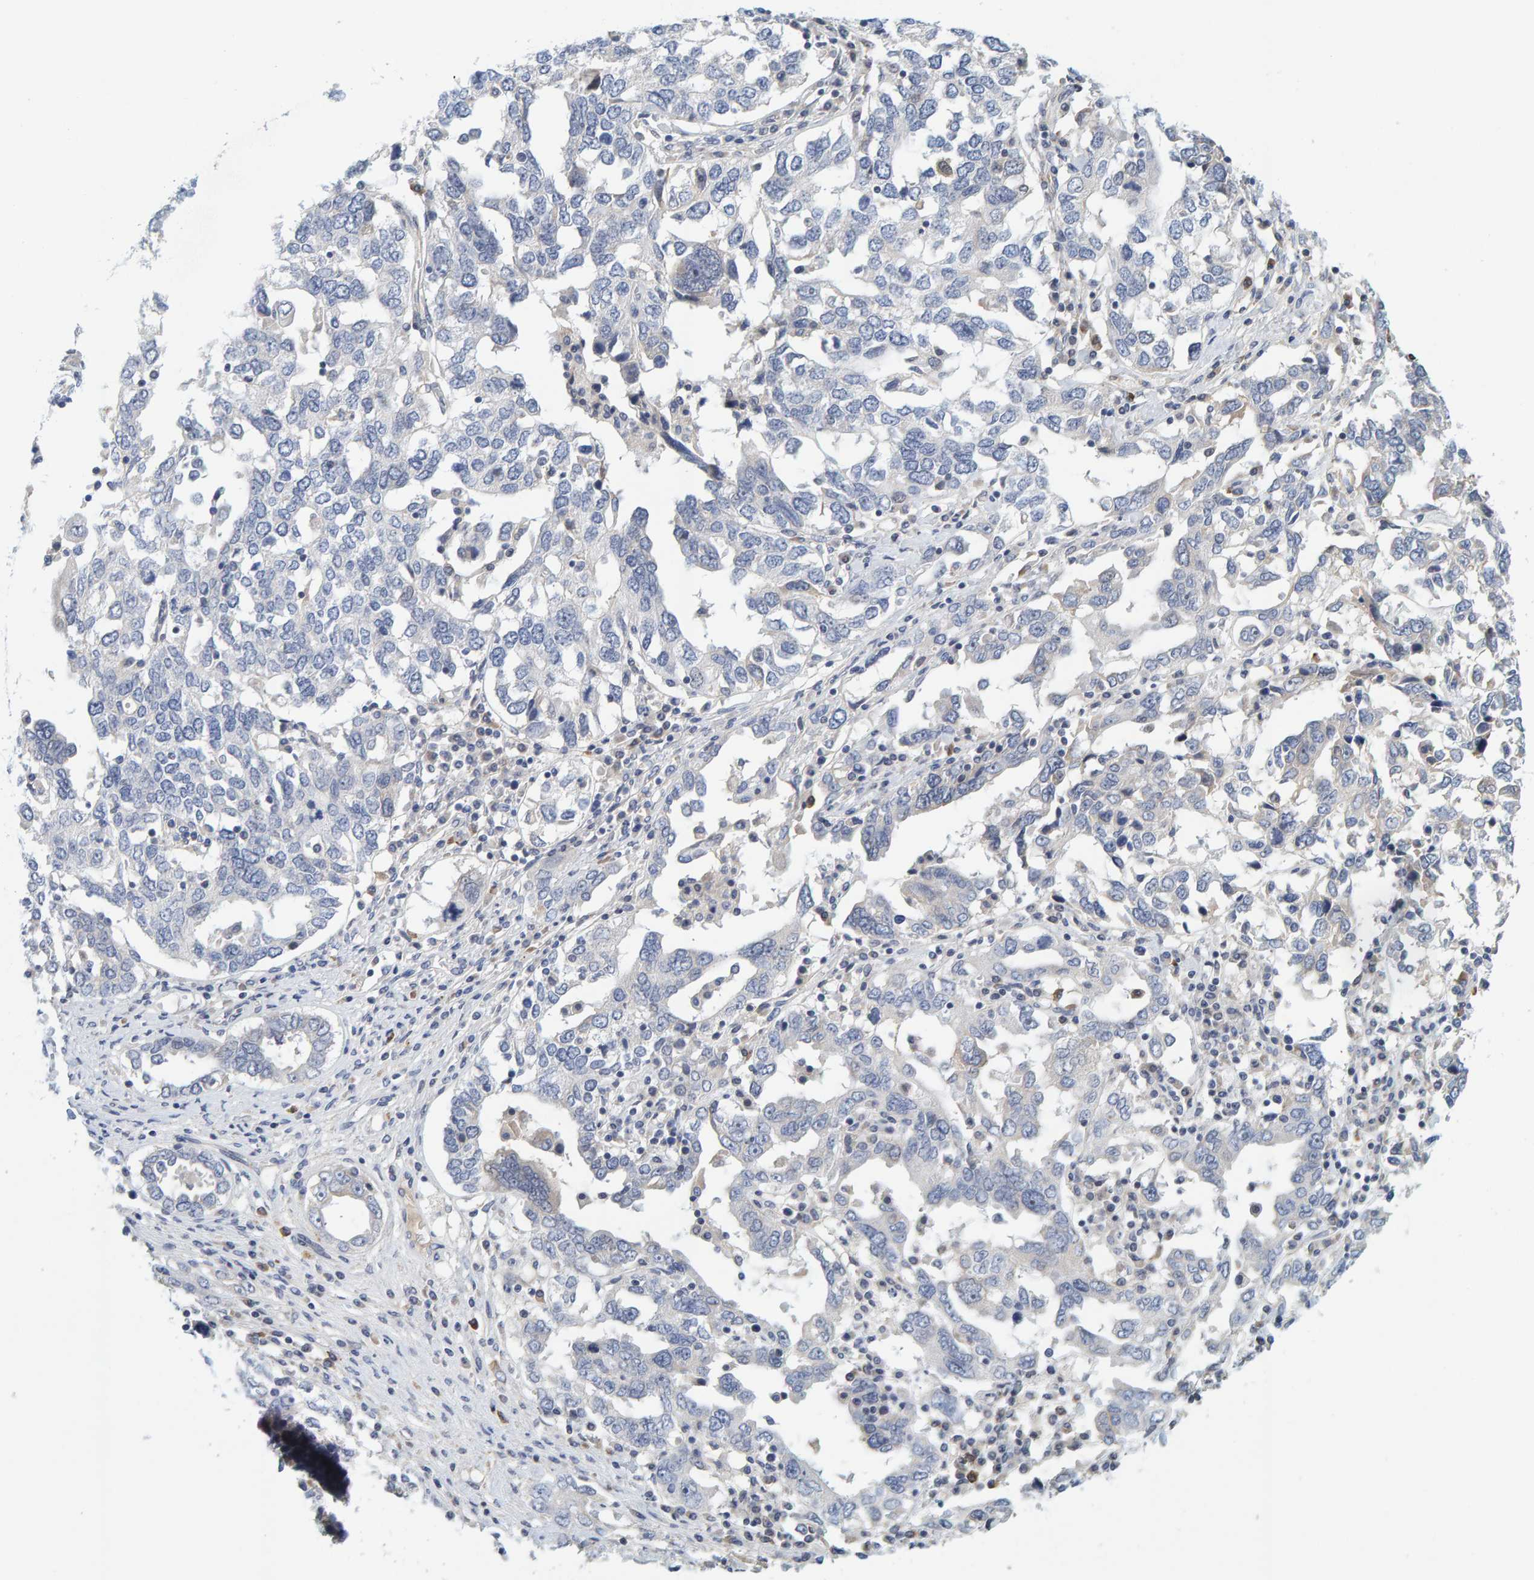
{"staining": {"intensity": "weak", "quantity": "<25%", "location": "cytoplasmic/membranous"}, "tissue": "ovarian cancer", "cell_type": "Tumor cells", "image_type": "cancer", "snomed": [{"axis": "morphology", "description": "Carcinoma, endometroid"}, {"axis": "topography", "description": "Ovary"}], "caption": "A micrograph of ovarian cancer (endometroid carcinoma) stained for a protein exhibits no brown staining in tumor cells.", "gene": "ZNF77", "patient": {"sex": "female", "age": 62}}